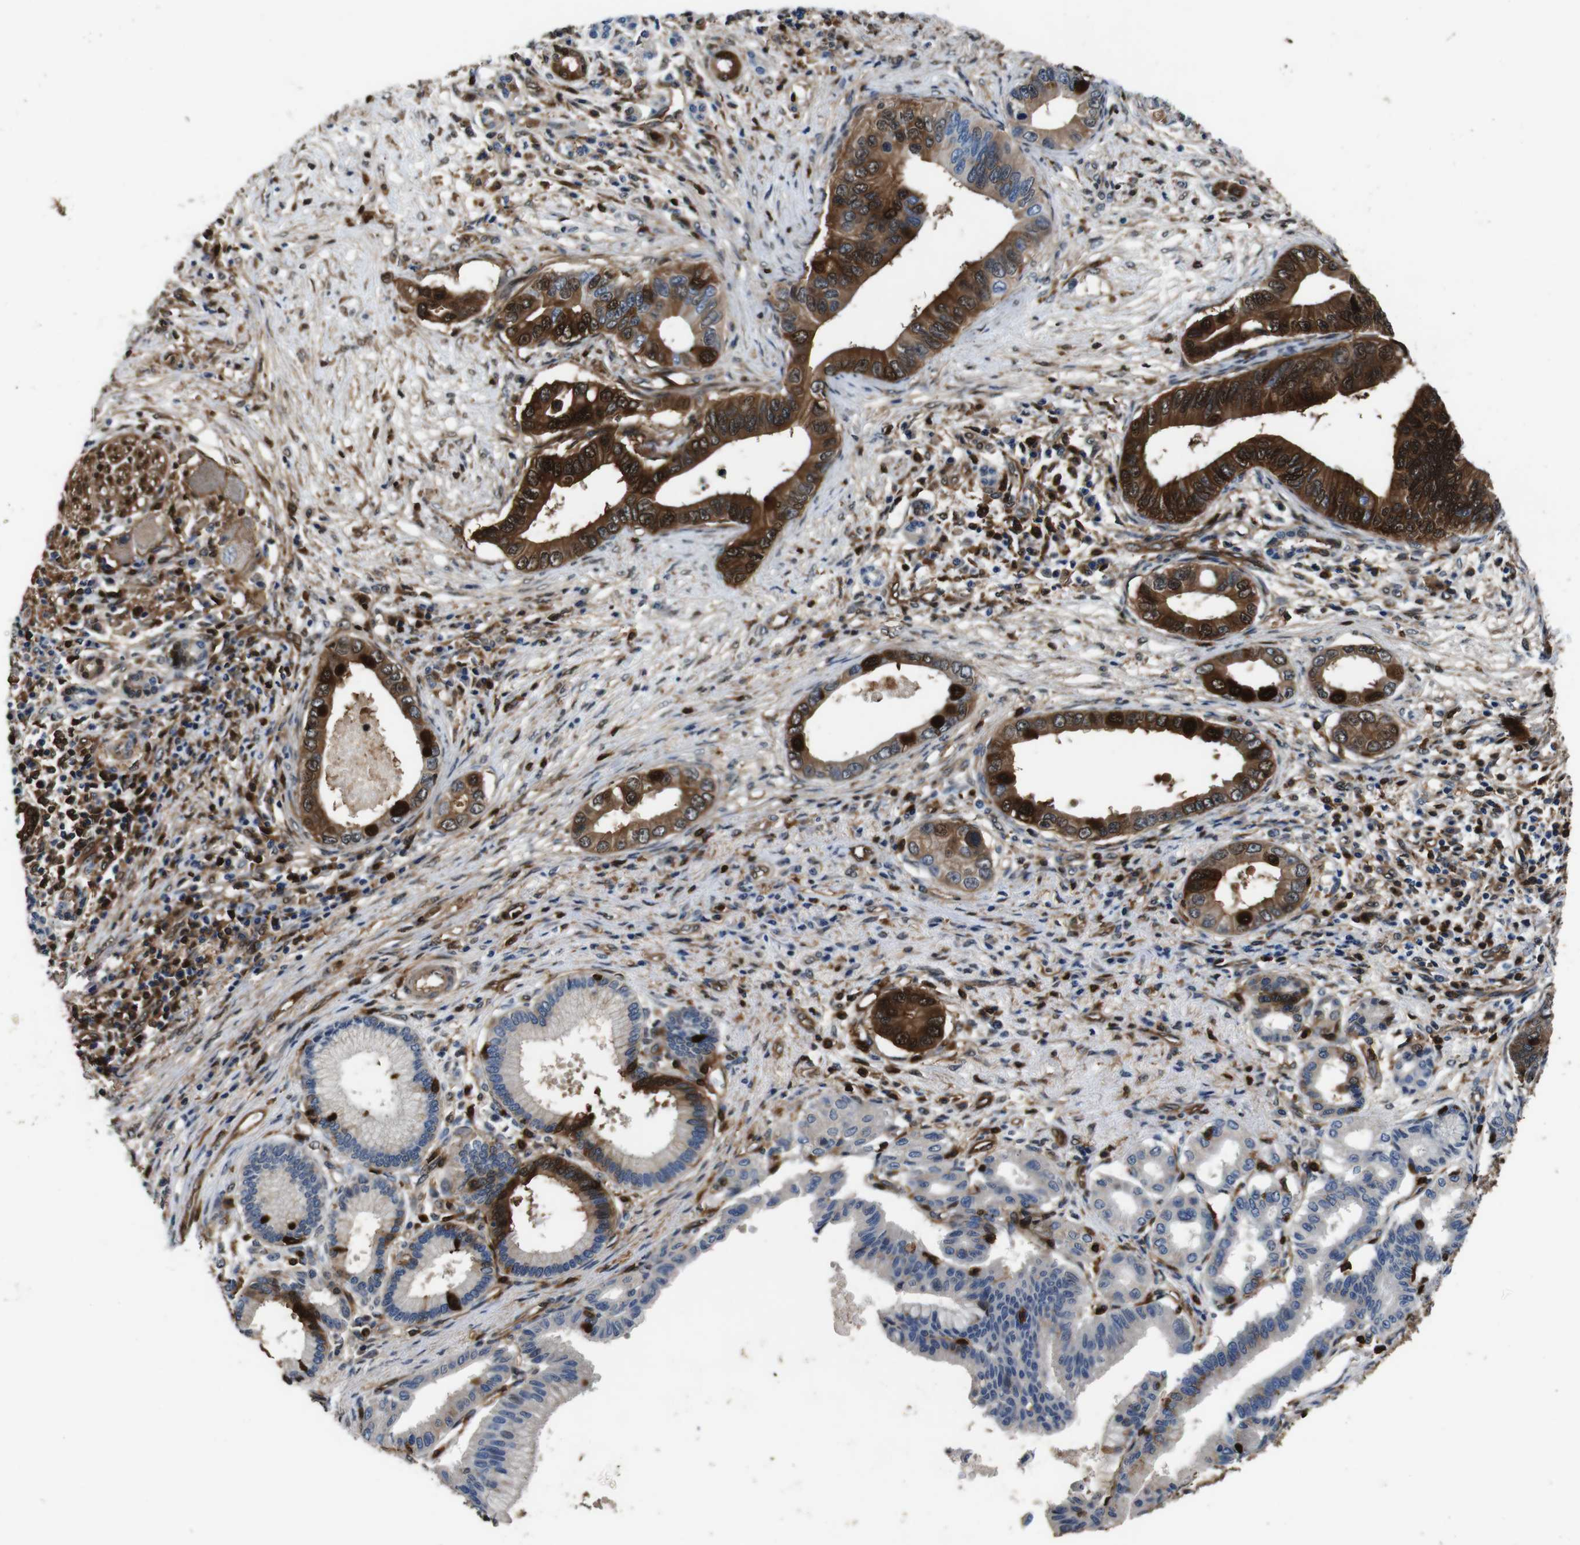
{"staining": {"intensity": "strong", "quantity": "25%-75%", "location": "cytoplasmic/membranous,nuclear"}, "tissue": "pancreatic cancer", "cell_type": "Tumor cells", "image_type": "cancer", "snomed": [{"axis": "morphology", "description": "Adenocarcinoma, NOS"}, {"axis": "topography", "description": "Pancreas"}], "caption": "Brown immunohistochemical staining in human pancreatic cancer (adenocarcinoma) exhibits strong cytoplasmic/membranous and nuclear staining in approximately 25%-75% of tumor cells.", "gene": "ANXA1", "patient": {"sex": "male", "age": 77}}